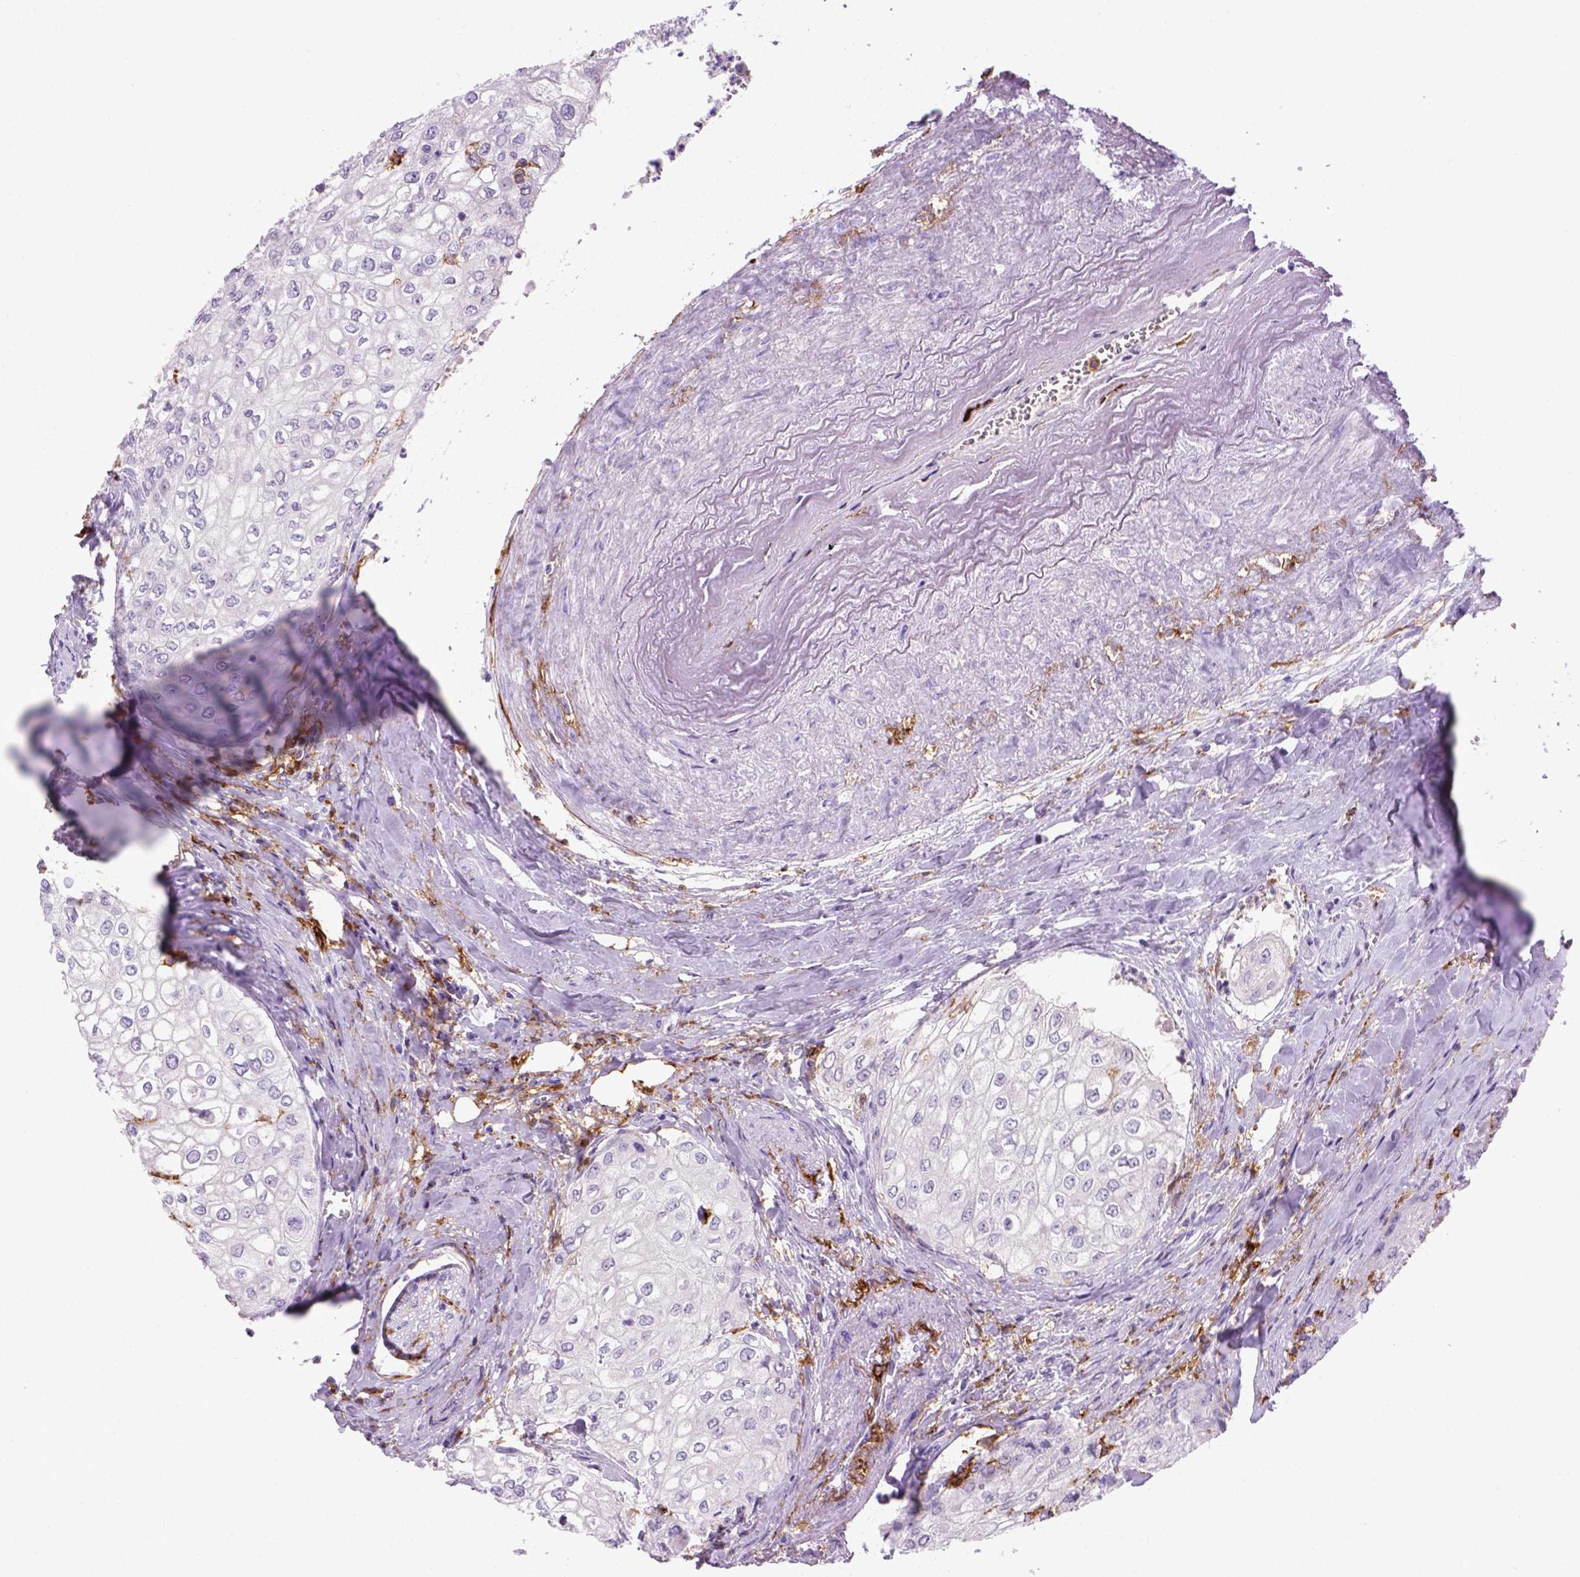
{"staining": {"intensity": "negative", "quantity": "none", "location": "none"}, "tissue": "urothelial cancer", "cell_type": "Tumor cells", "image_type": "cancer", "snomed": [{"axis": "morphology", "description": "Urothelial carcinoma, High grade"}, {"axis": "topography", "description": "Urinary bladder"}], "caption": "Urothelial cancer stained for a protein using immunohistochemistry exhibits no positivity tumor cells.", "gene": "CD14", "patient": {"sex": "male", "age": 62}}